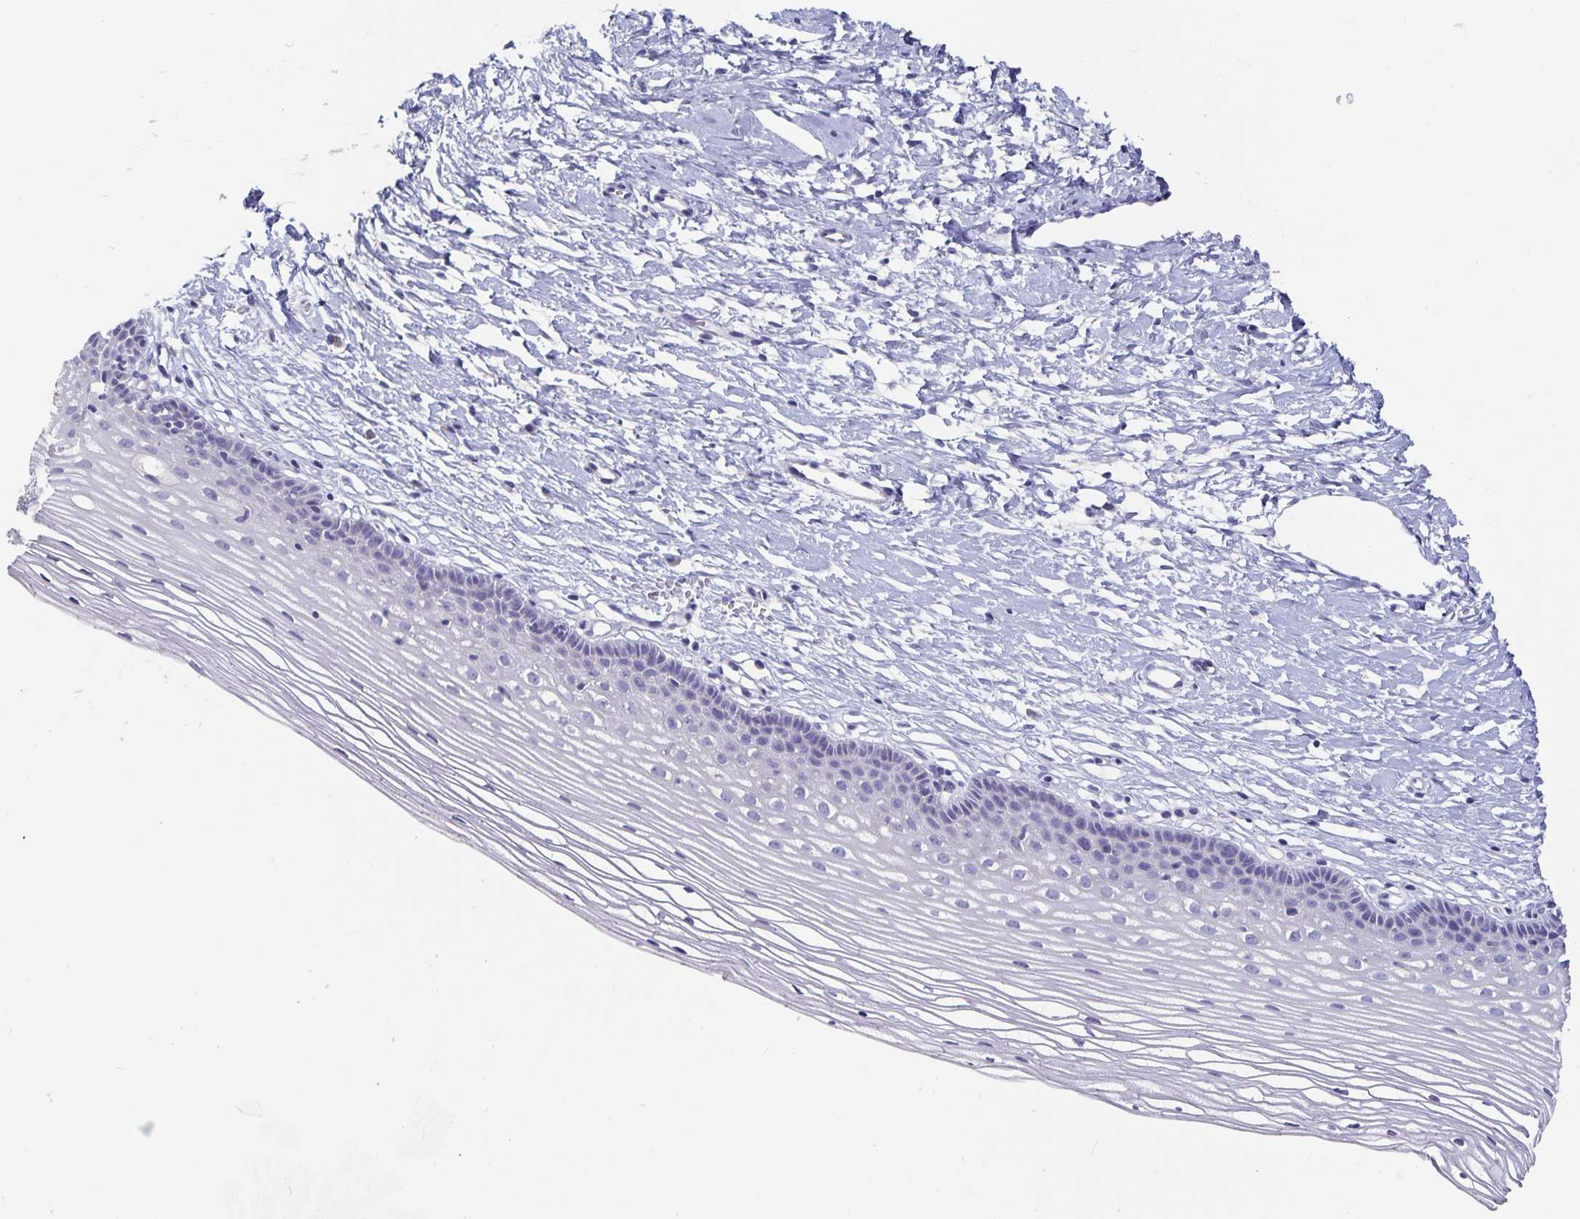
{"staining": {"intensity": "negative", "quantity": "none", "location": "none"}, "tissue": "cervix", "cell_type": "Squamous epithelial cells", "image_type": "normal", "snomed": [{"axis": "morphology", "description": "Normal tissue, NOS"}, {"axis": "topography", "description": "Cervix"}], "caption": "A micrograph of cervix stained for a protein shows no brown staining in squamous epithelial cells. (DAB (3,3'-diaminobenzidine) IHC visualized using brightfield microscopy, high magnification).", "gene": "CFAP69", "patient": {"sex": "female", "age": 40}}